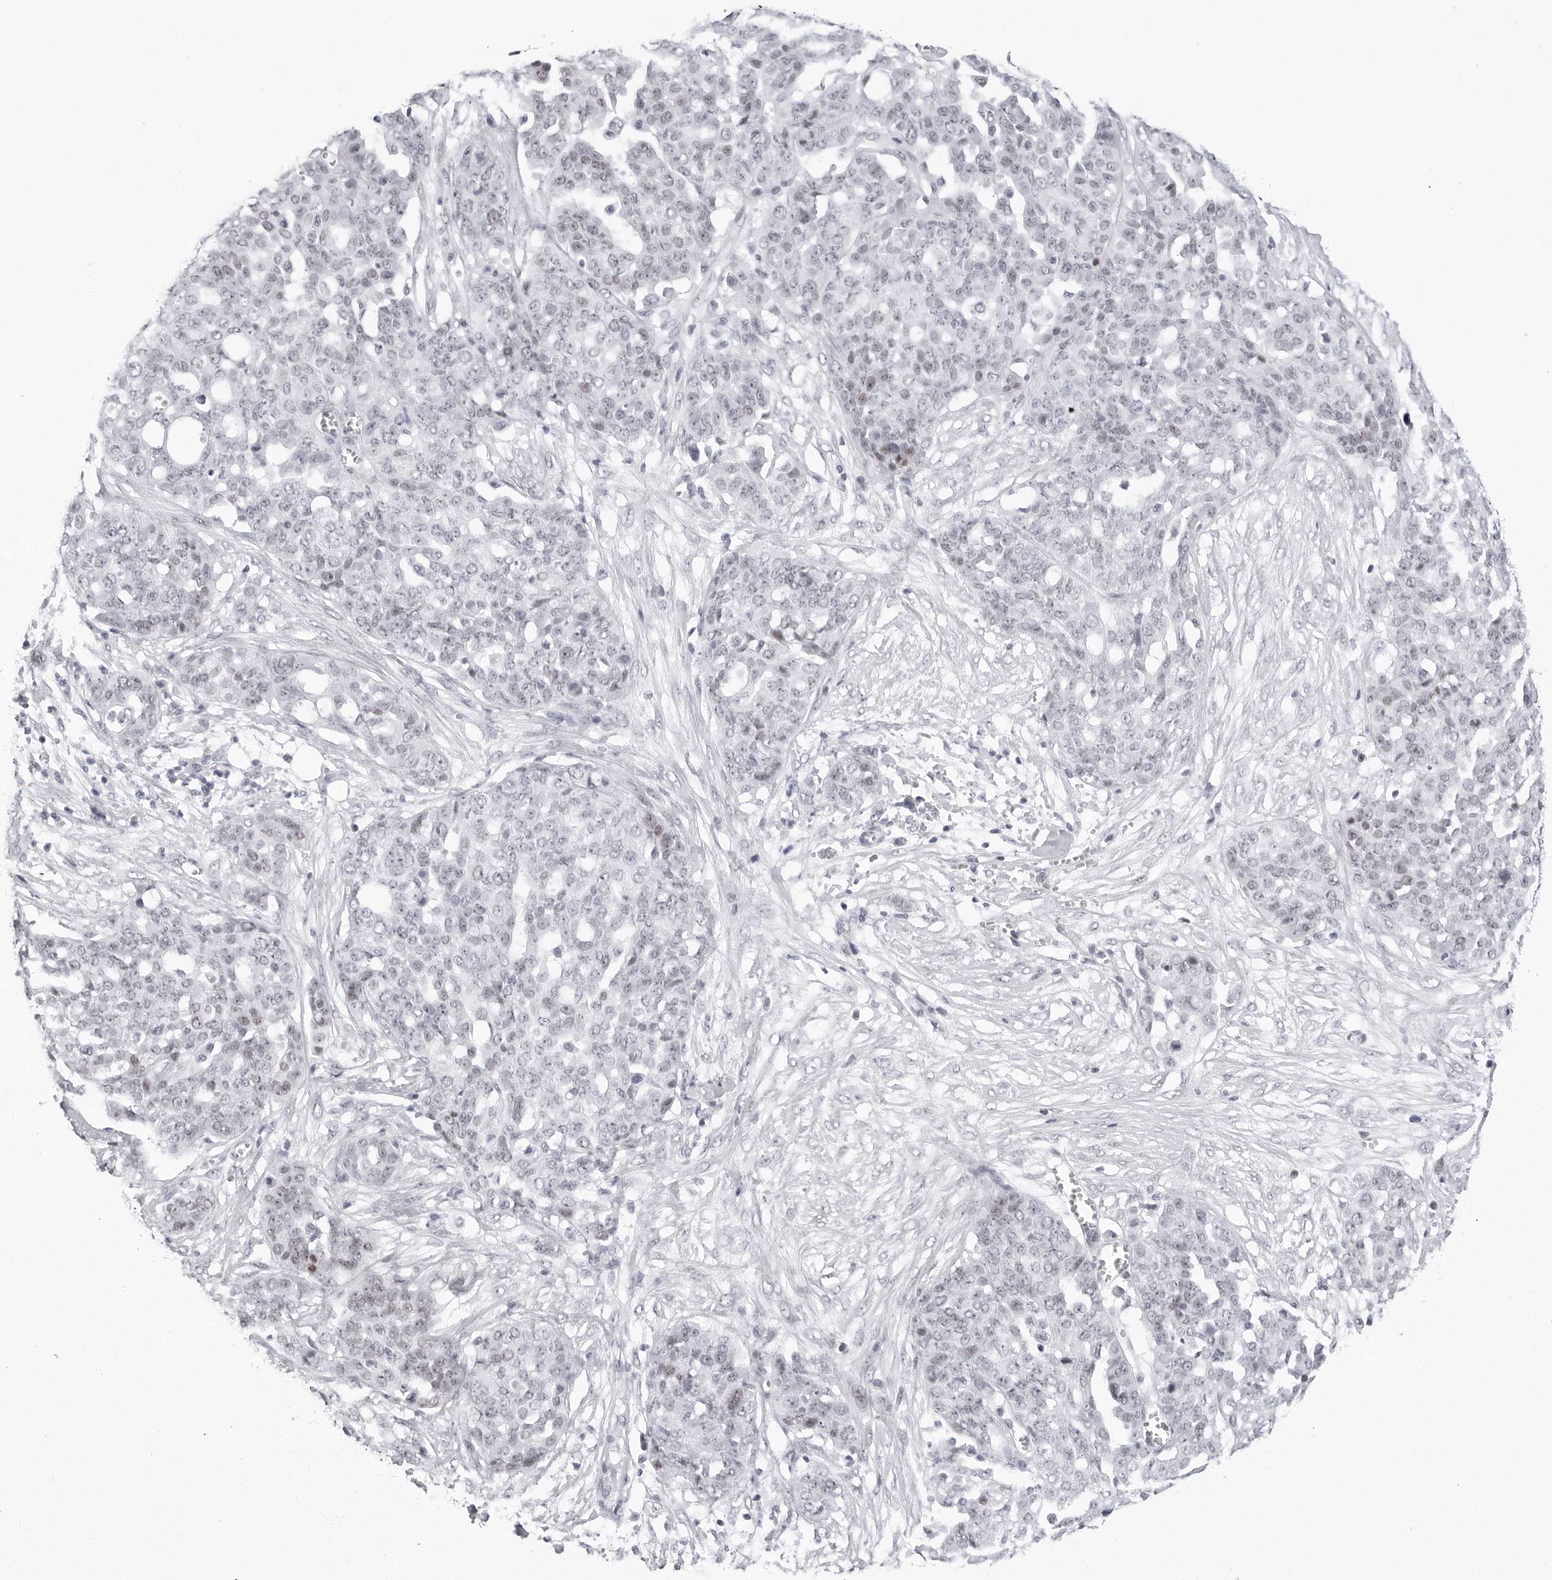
{"staining": {"intensity": "weak", "quantity": "<25%", "location": "nuclear"}, "tissue": "ovarian cancer", "cell_type": "Tumor cells", "image_type": "cancer", "snomed": [{"axis": "morphology", "description": "Cystadenocarcinoma, serous, NOS"}, {"axis": "topography", "description": "Soft tissue"}, {"axis": "topography", "description": "Ovary"}], "caption": "This is an IHC micrograph of human ovarian cancer. There is no expression in tumor cells.", "gene": "VEZF1", "patient": {"sex": "female", "age": 57}}